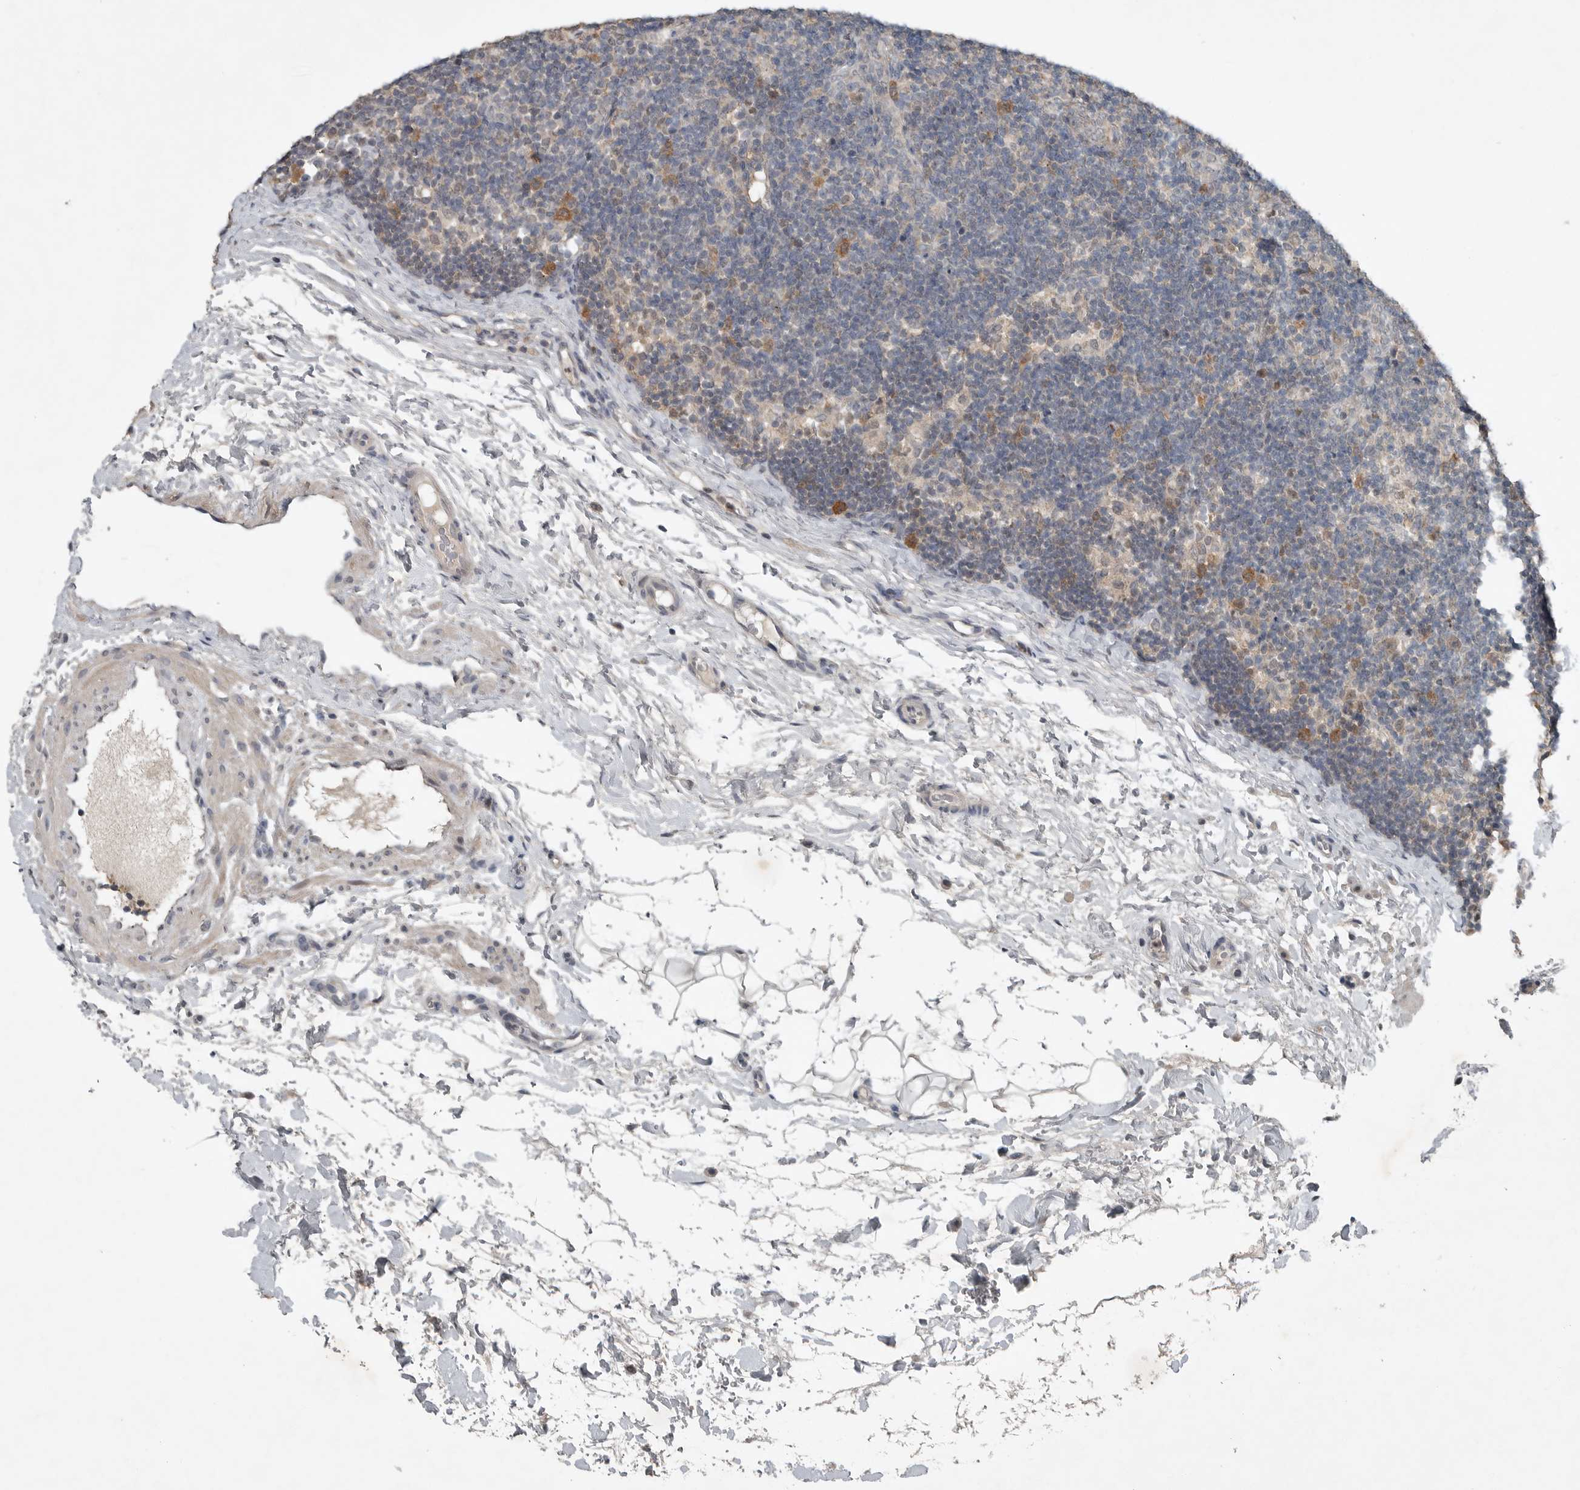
{"staining": {"intensity": "moderate", "quantity": "25%-75%", "location": "cytoplasmic/membranous"}, "tissue": "lymph node", "cell_type": "Germinal center cells", "image_type": "normal", "snomed": [{"axis": "morphology", "description": "Normal tissue, NOS"}, {"axis": "topography", "description": "Lymph node"}], "caption": "Immunohistochemistry (DAB) staining of unremarkable lymph node reveals moderate cytoplasmic/membranous protein expression in about 25%-75% of germinal center cells. (DAB = brown stain, brightfield microscopy at high magnification).", "gene": "MFAP3L", "patient": {"sex": "female", "age": 22}}